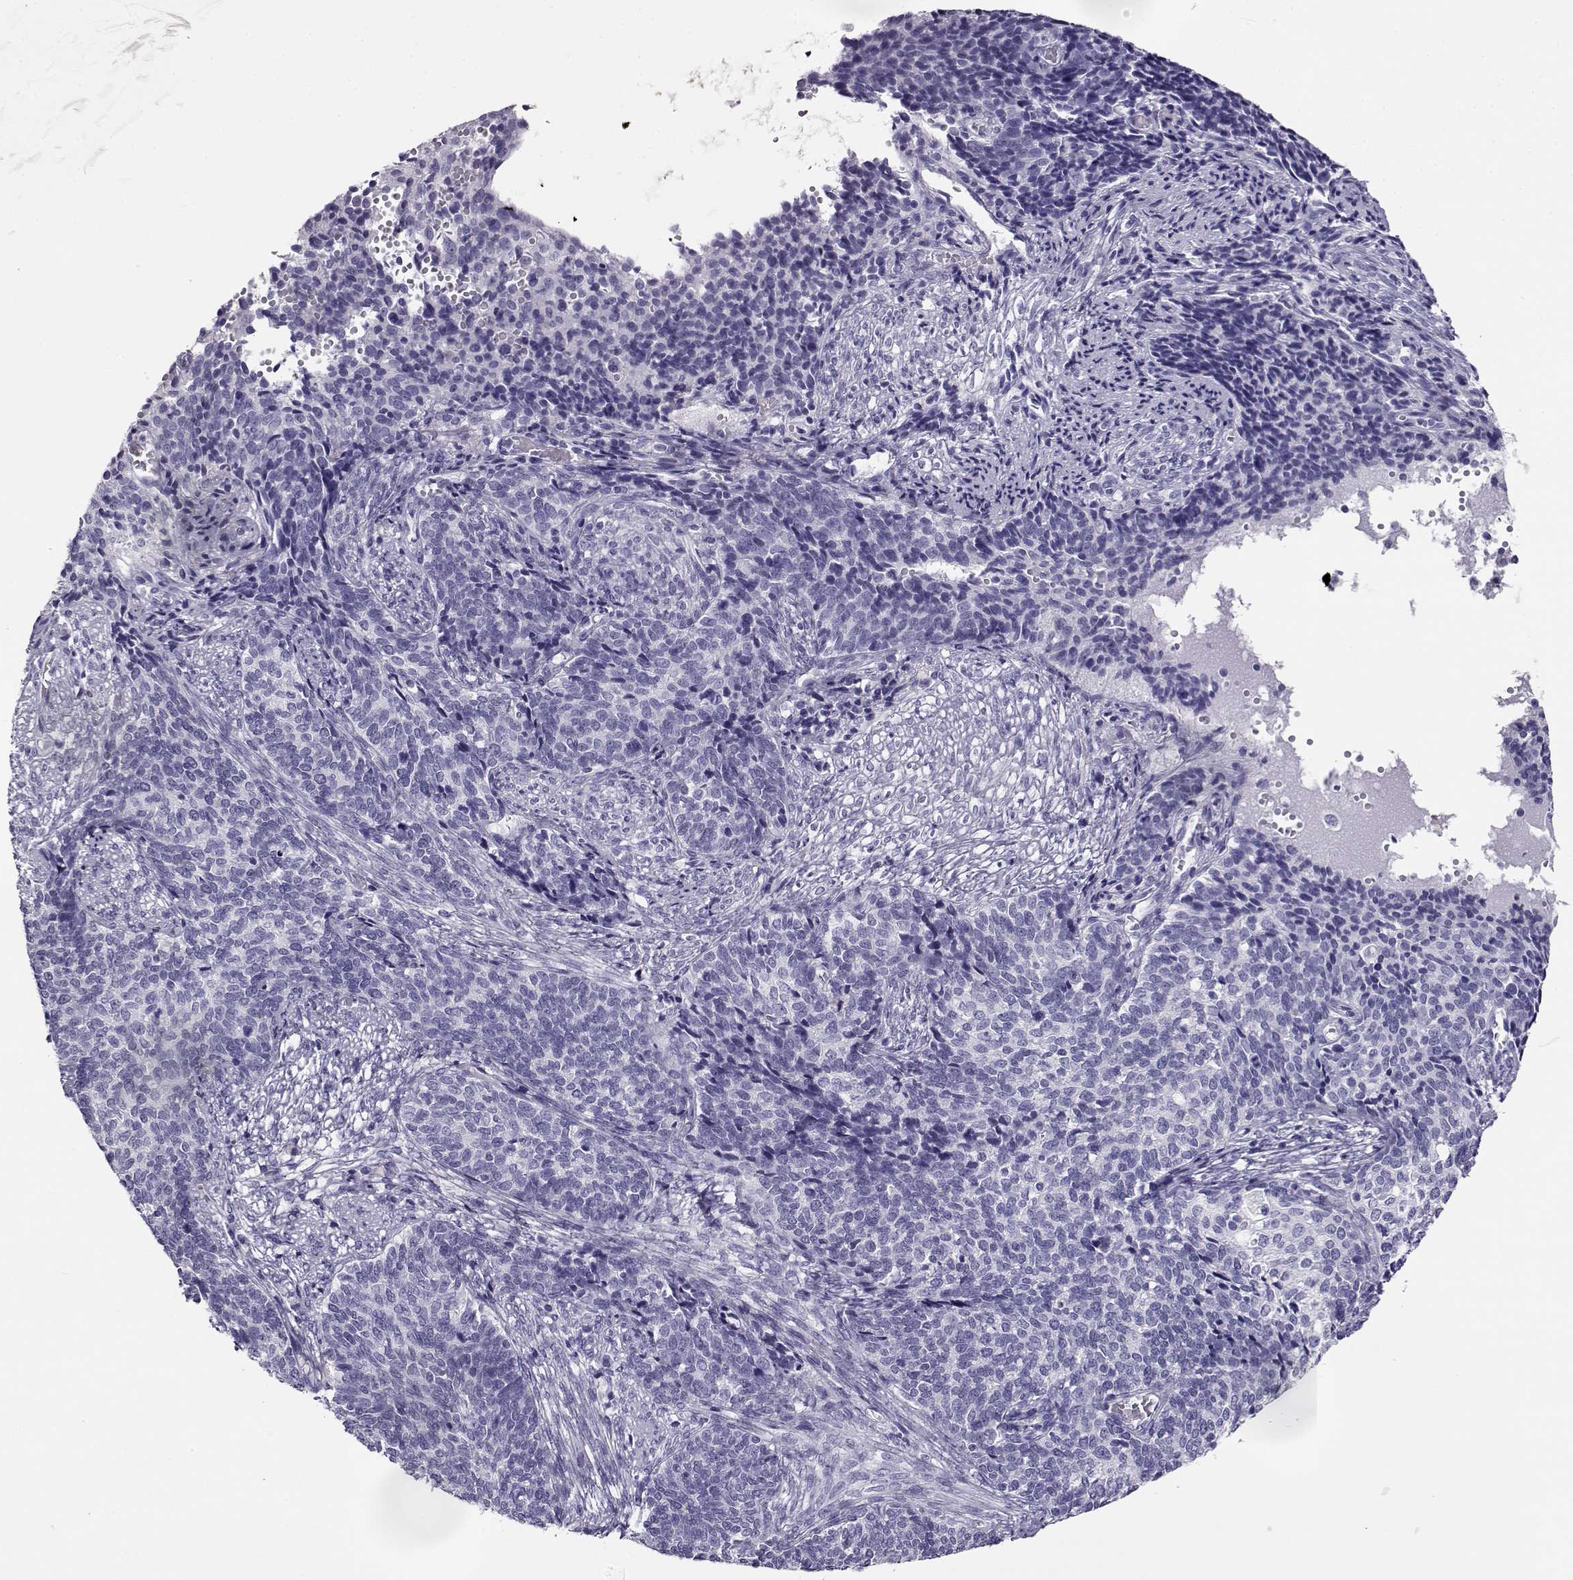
{"staining": {"intensity": "negative", "quantity": "none", "location": "none"}, "tissue": "cervical cancer", "cell_type": "Tumor cells", "image_type": "cancer", "snomed": [{"axis": "morphology", "description": "Squamous cell carcinoma, NOS"}, {"axis": "topography", "description": "Cervix"}], "caption": "Image shows no significant protein staining in tumor cells of cervical cancer (squamous cell carcinoma).", "gene": "CABS1", "patient": {"sex": "female", "age": 39}}